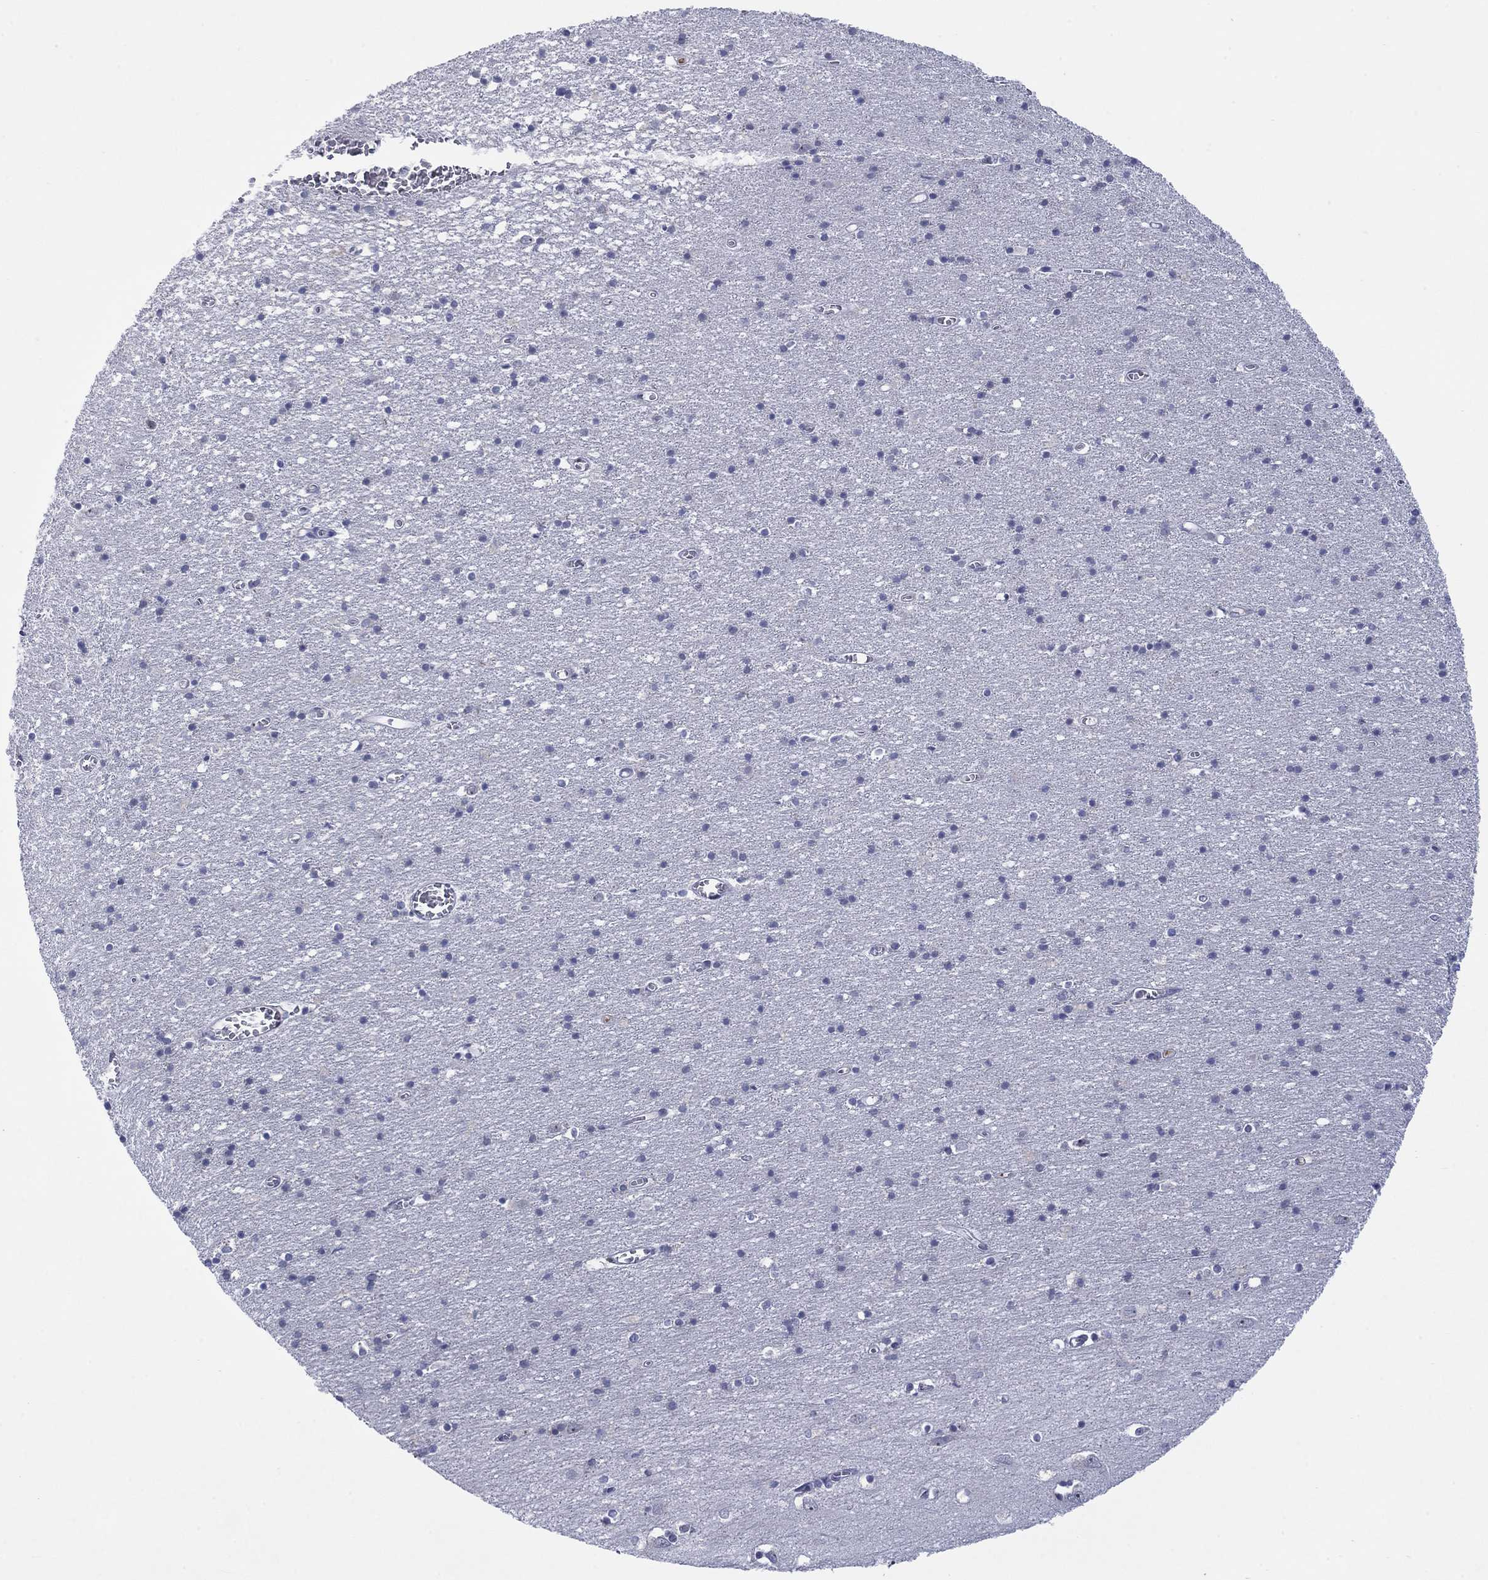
{"staining": {"intensity": "negative", "quantity": "none", "location": "none"}, "tissue": "cerebral cortex", "cell_type": "Endothelial cells", "image_type": "normal", "snomed": [{"axis": "morphology", "description": "Normal tissue, NOS"}, {"axis": "topography", "description": "Cerebral cortex"}], "caption": "A histopathology image of human cerebral cortex is negative for staining in endothelial cells. (Stains: DAB IHC with hematoxylin counter stain, Microscopy: brightfield microscopy at high magnification).", "gene": "MTRFR", "patient": {"sex": "male", "age": 70}}